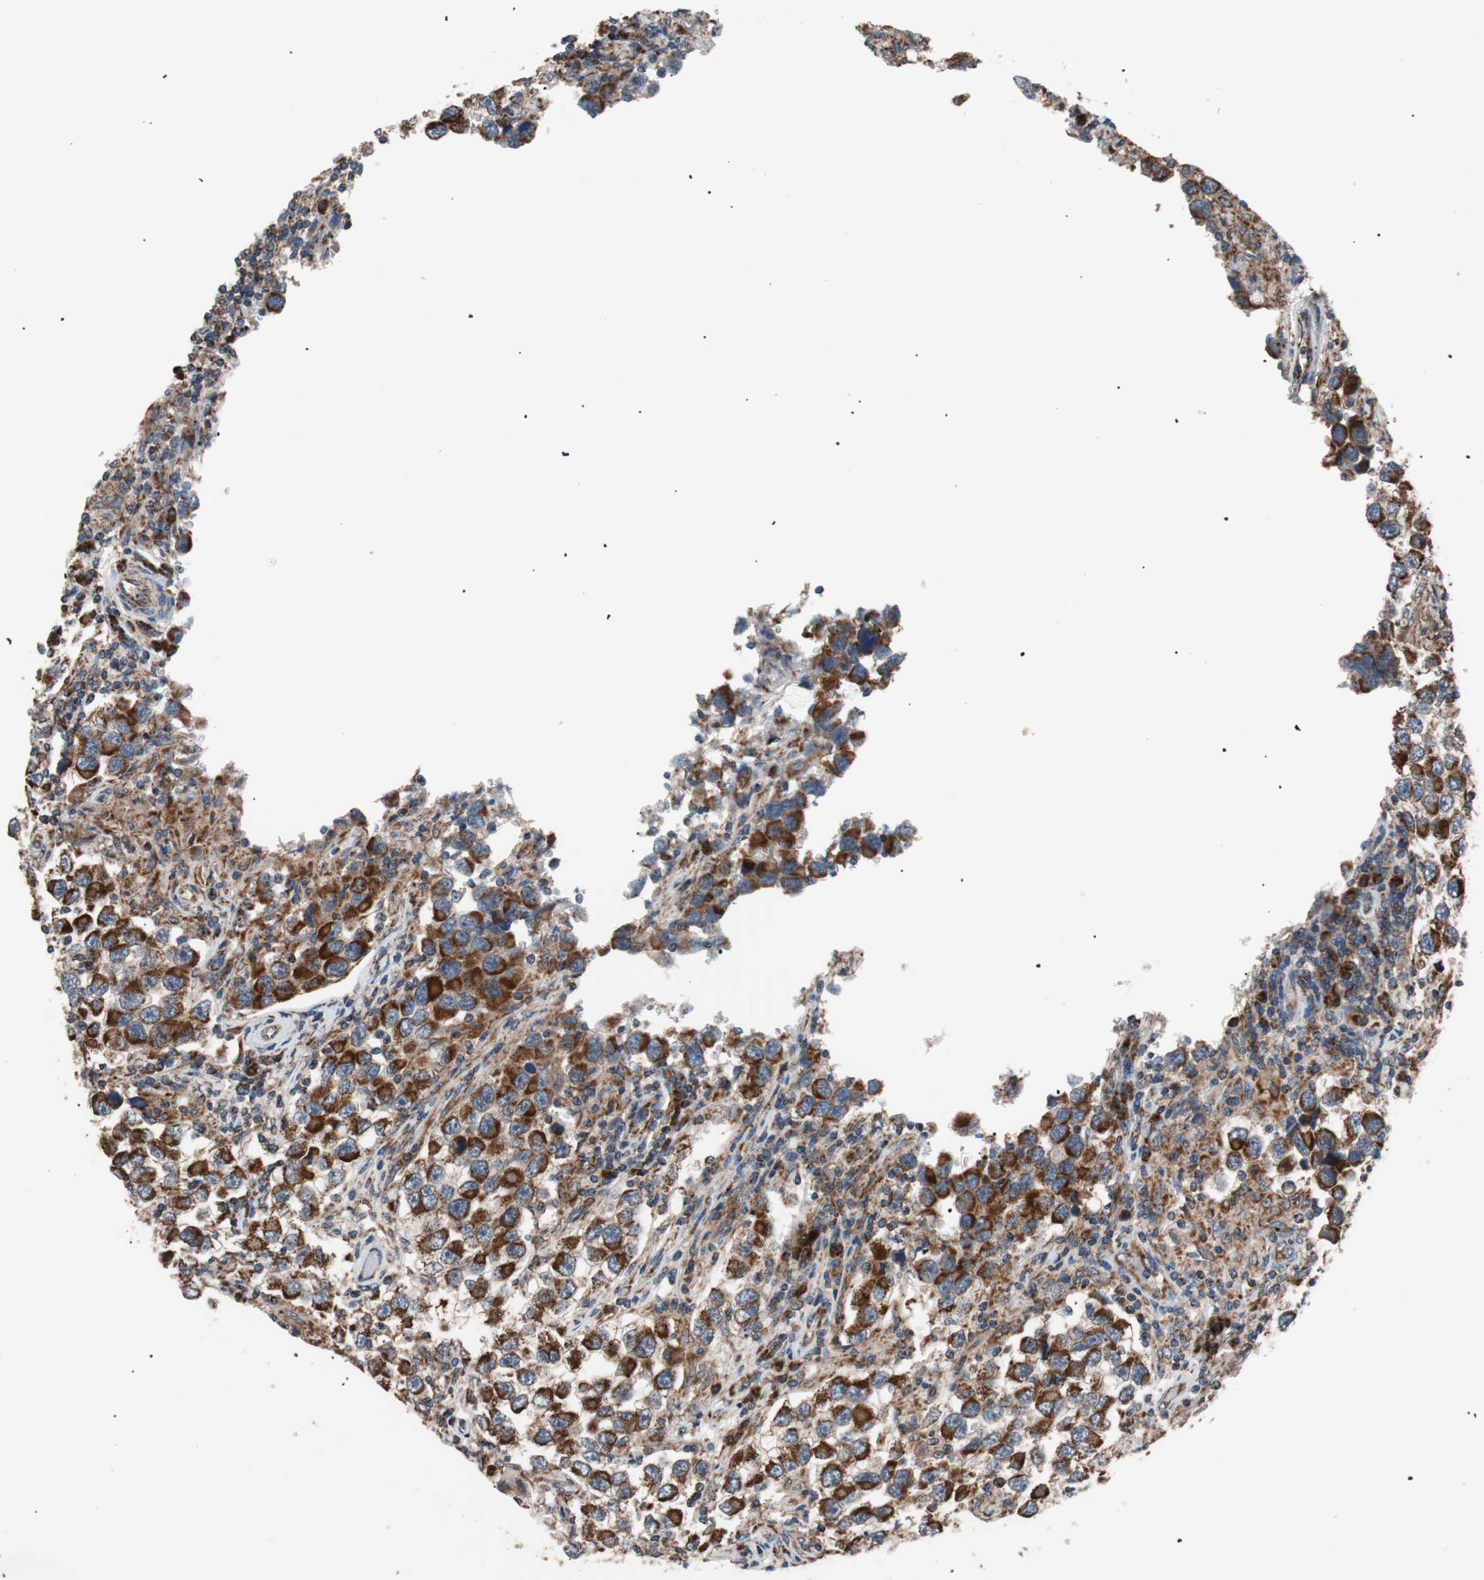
{"staining": {"intensity": "strong", "quantity": ">75%", "location": "cytoplasmic/membranous"}, "tissue": "testis cancer", "cell_type": "Tumor cells", "image_type": "cancer", "snomed": [{"axis": "morphology", "description": "Carcinoma, Embryonal, NOS"}, {"axis": "topography", "description": "Testis"}], "caption": "This is a photomicrograph of IHC staining of testis cancer, which shows strong expression in the cytoplasmic/membranous of tumor cells.", "gene": "PITRM1", "patient": {"sex": "male", "age": 21}}